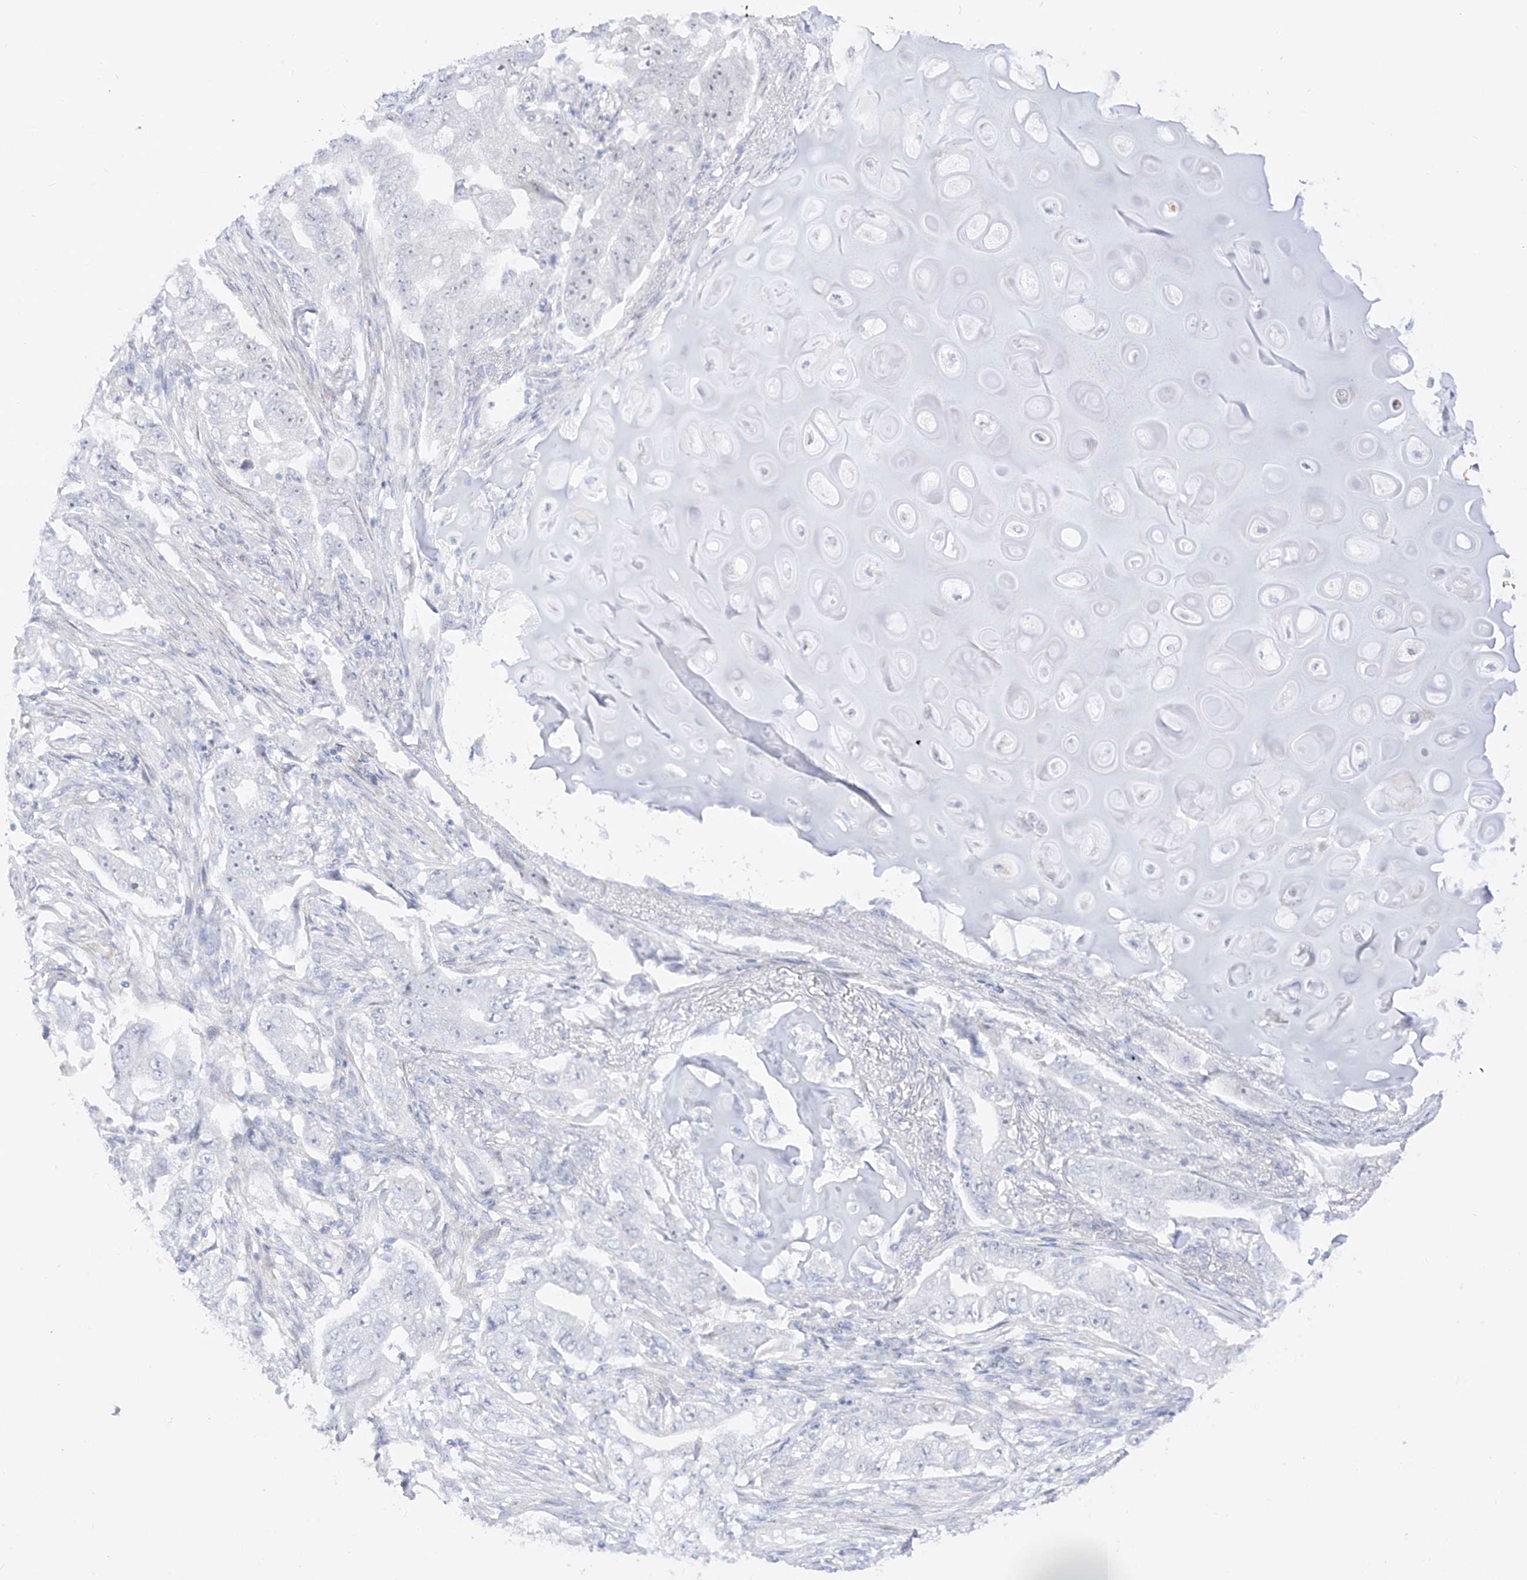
{"staining": {"intensity": "negative", "quantity": "none", "location": "none"}, "tissue": "lung cancer", "cell_type": "Tumor cells", "image_type": "cancer", "snomed": [{"axis": "morphology", "description": "Adenocarcinoma, NOS"}, {"axis": "topography", "description": "Lung"}], "caption": "The micrograph shows no staining of tumor cells in lung cancer (adenocarcinoma).", "gene": "ZNF180", "patient": {"sex": "female", "age": 51}}